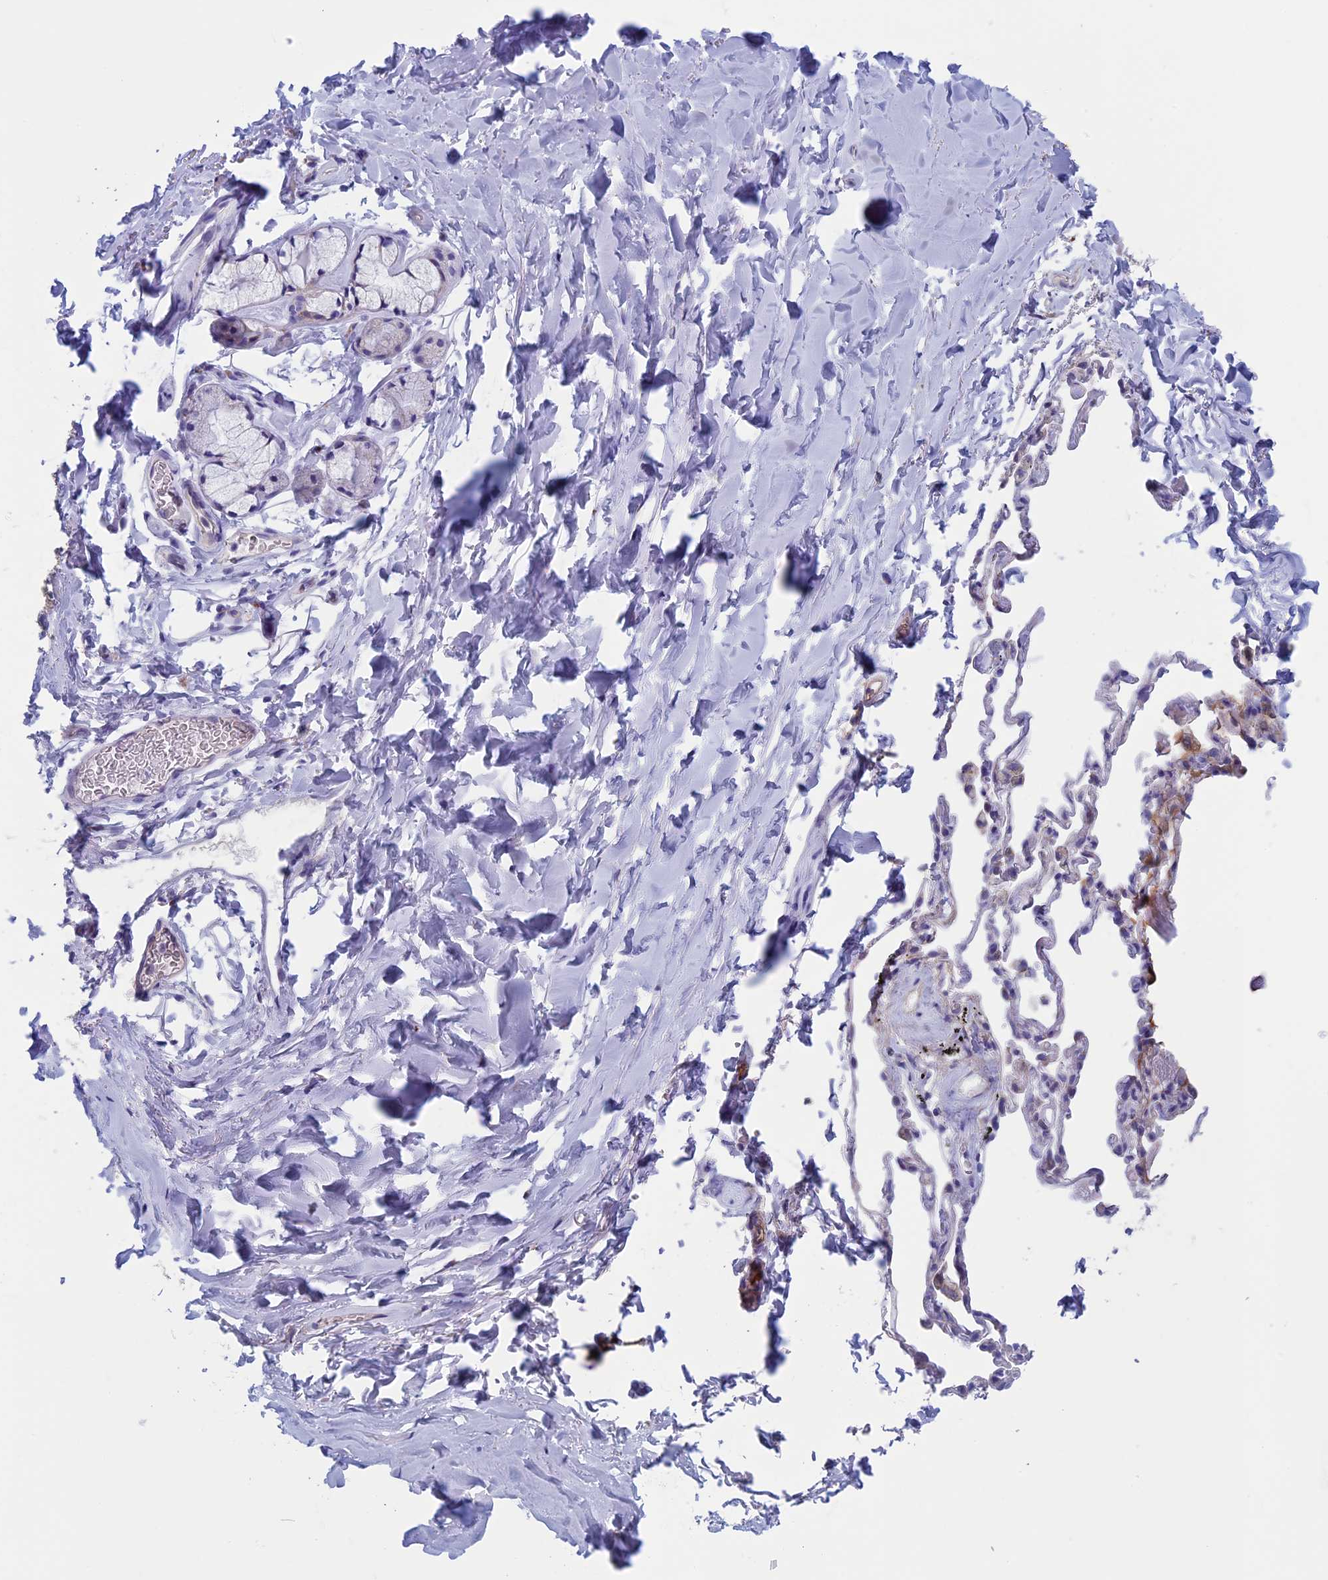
{"staining": {"intensity": "strong", "quantity": "25%-75%", "location": "cytoplasmic/membranous"}, "tissue": "adipose tissue", "cell_type": "Adipocytes", "image_type": "normal", "snomed": [{"axis": "morphology", "description": "Normal tissue, NOS"}, {"axis": "topography", "description": "Lymph node"}, {"axis": "topography", "description": "Bronchus"}], "caption": "About 25%-75% of adipocytes in normal human adipose tissue reveal strong cytoplasmic/membranous protein positivity as visualized by brown immunohistochemical staining.", "gene": "NDUFB9", "patient": {"sex": "male", "age": 63}}